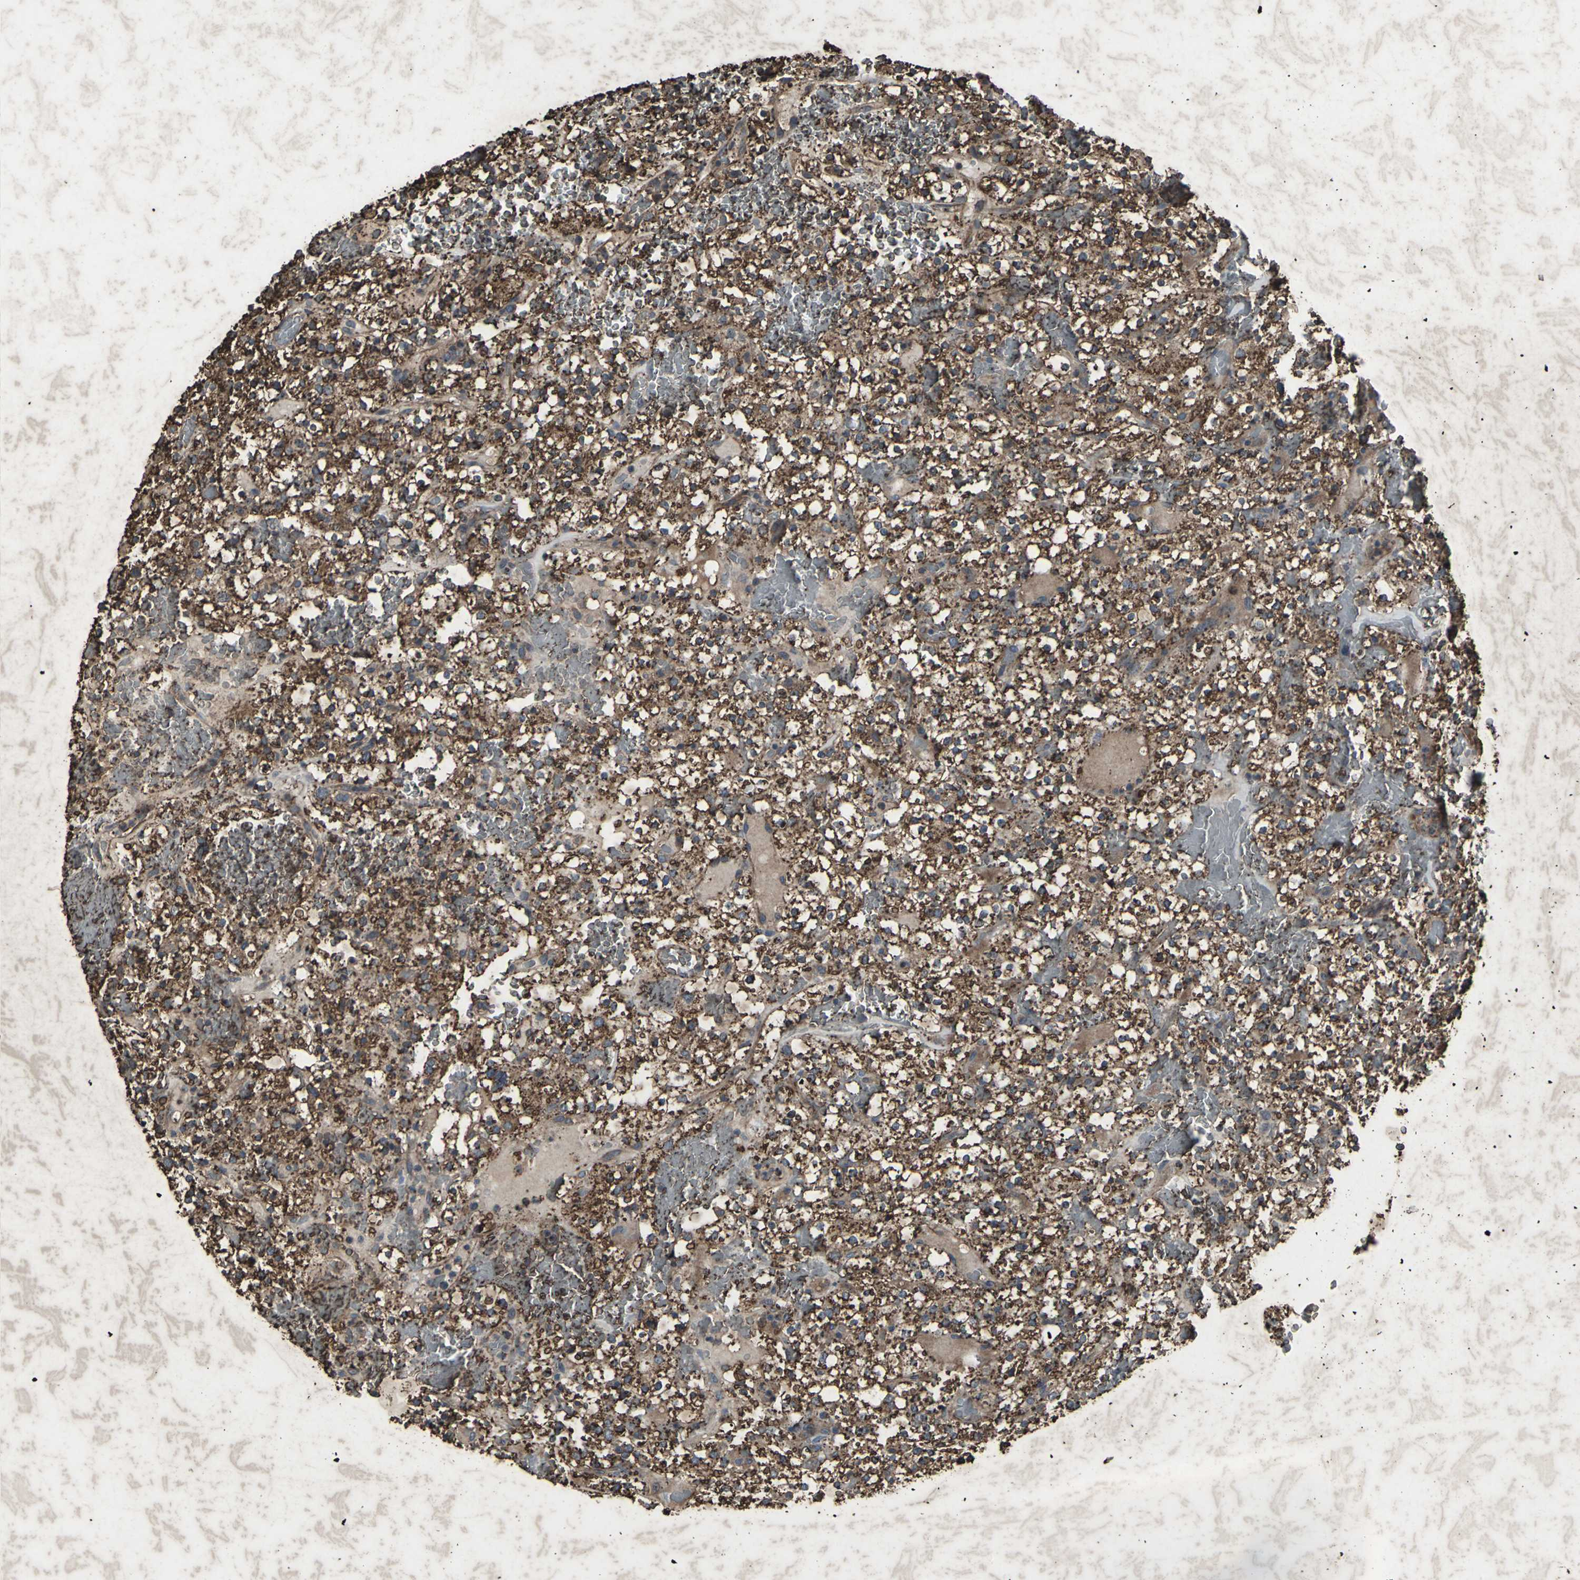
{"staining": {"intensity": "strong", "quantity": ">75%", "location": "cytoplasmic/membranous"}, "tissue": "renal cancer", "cell_type": "Tumor cells", "image_type": "cancer", "snomed": [{"axis": "morphology", "description": "Normal tissue, NOS"}, {"axis": "morphology", "description": "Adenocarcinoma, NOS"}, {"axis": "topography", "description": "Kidney"}], "caption": "Immunohistochemical staining of human renal cancer displays high levels of strong cytoplasmic/membranous protein staining in about >75% of tumor cells.", "gene": "CCR9", "patient": {"sex": "female", "age": 72}}